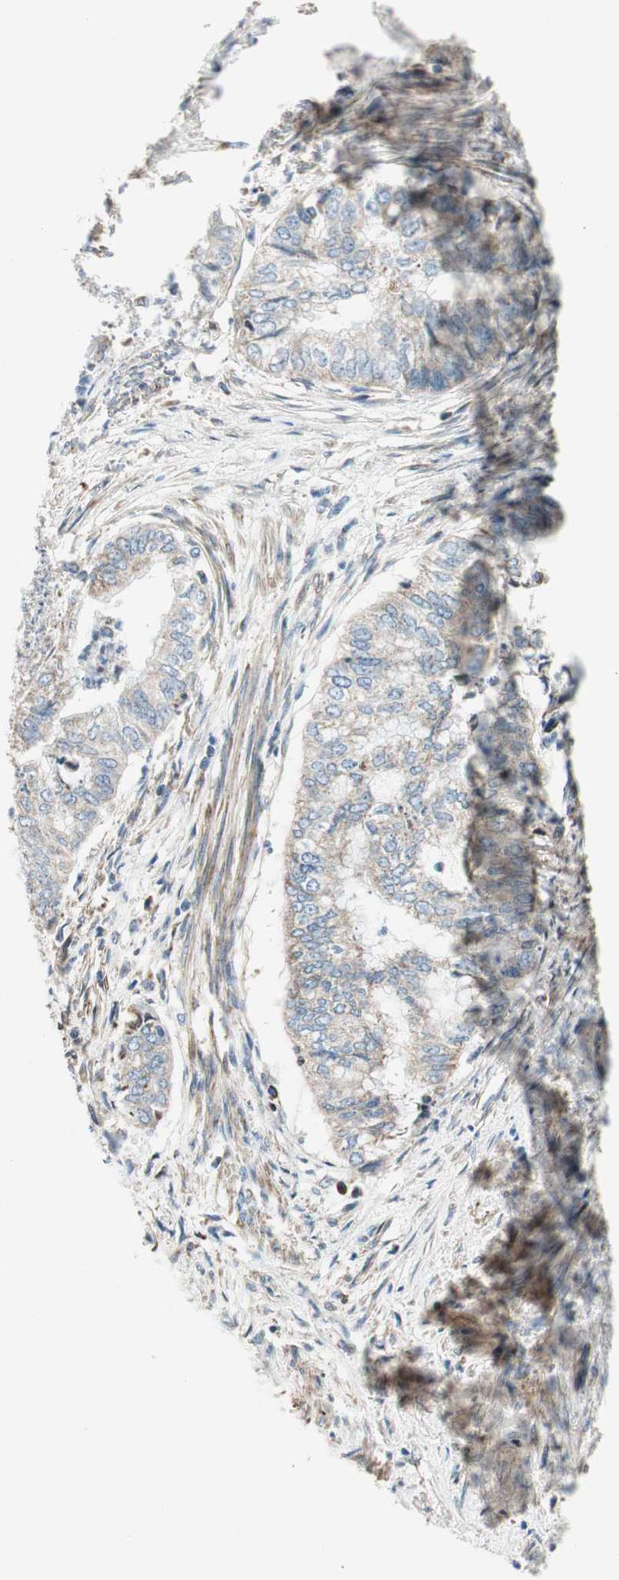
{"staining": {"intensity": "weak", "quantity": ">75%", "location": "cytoplasmic/membranous"}, "tissue": "endometrial cancer", "cell_type": "Tumor cells", "image_type": "cancer", "snomed": [{"axis": "morphology", "description": "Necrosis, NOS"}, {"axis": "morphology", "description": "Adenocarcinoma, NOS"}, {"axis": "topography", "description": "Endometrium"}], "caption": "Immunohistochemical staining of human endometrial adenocarcinoma reveals weak cytoplasmic/membranous protein positivity in approximately >75% of tumor cells. (DAB (3,3'-diaminobenzidine) IHC, brown staining for protein, blue staining for nuclei).", "gene": "RORB", "patient": {"sex": "female", "age": 79}}